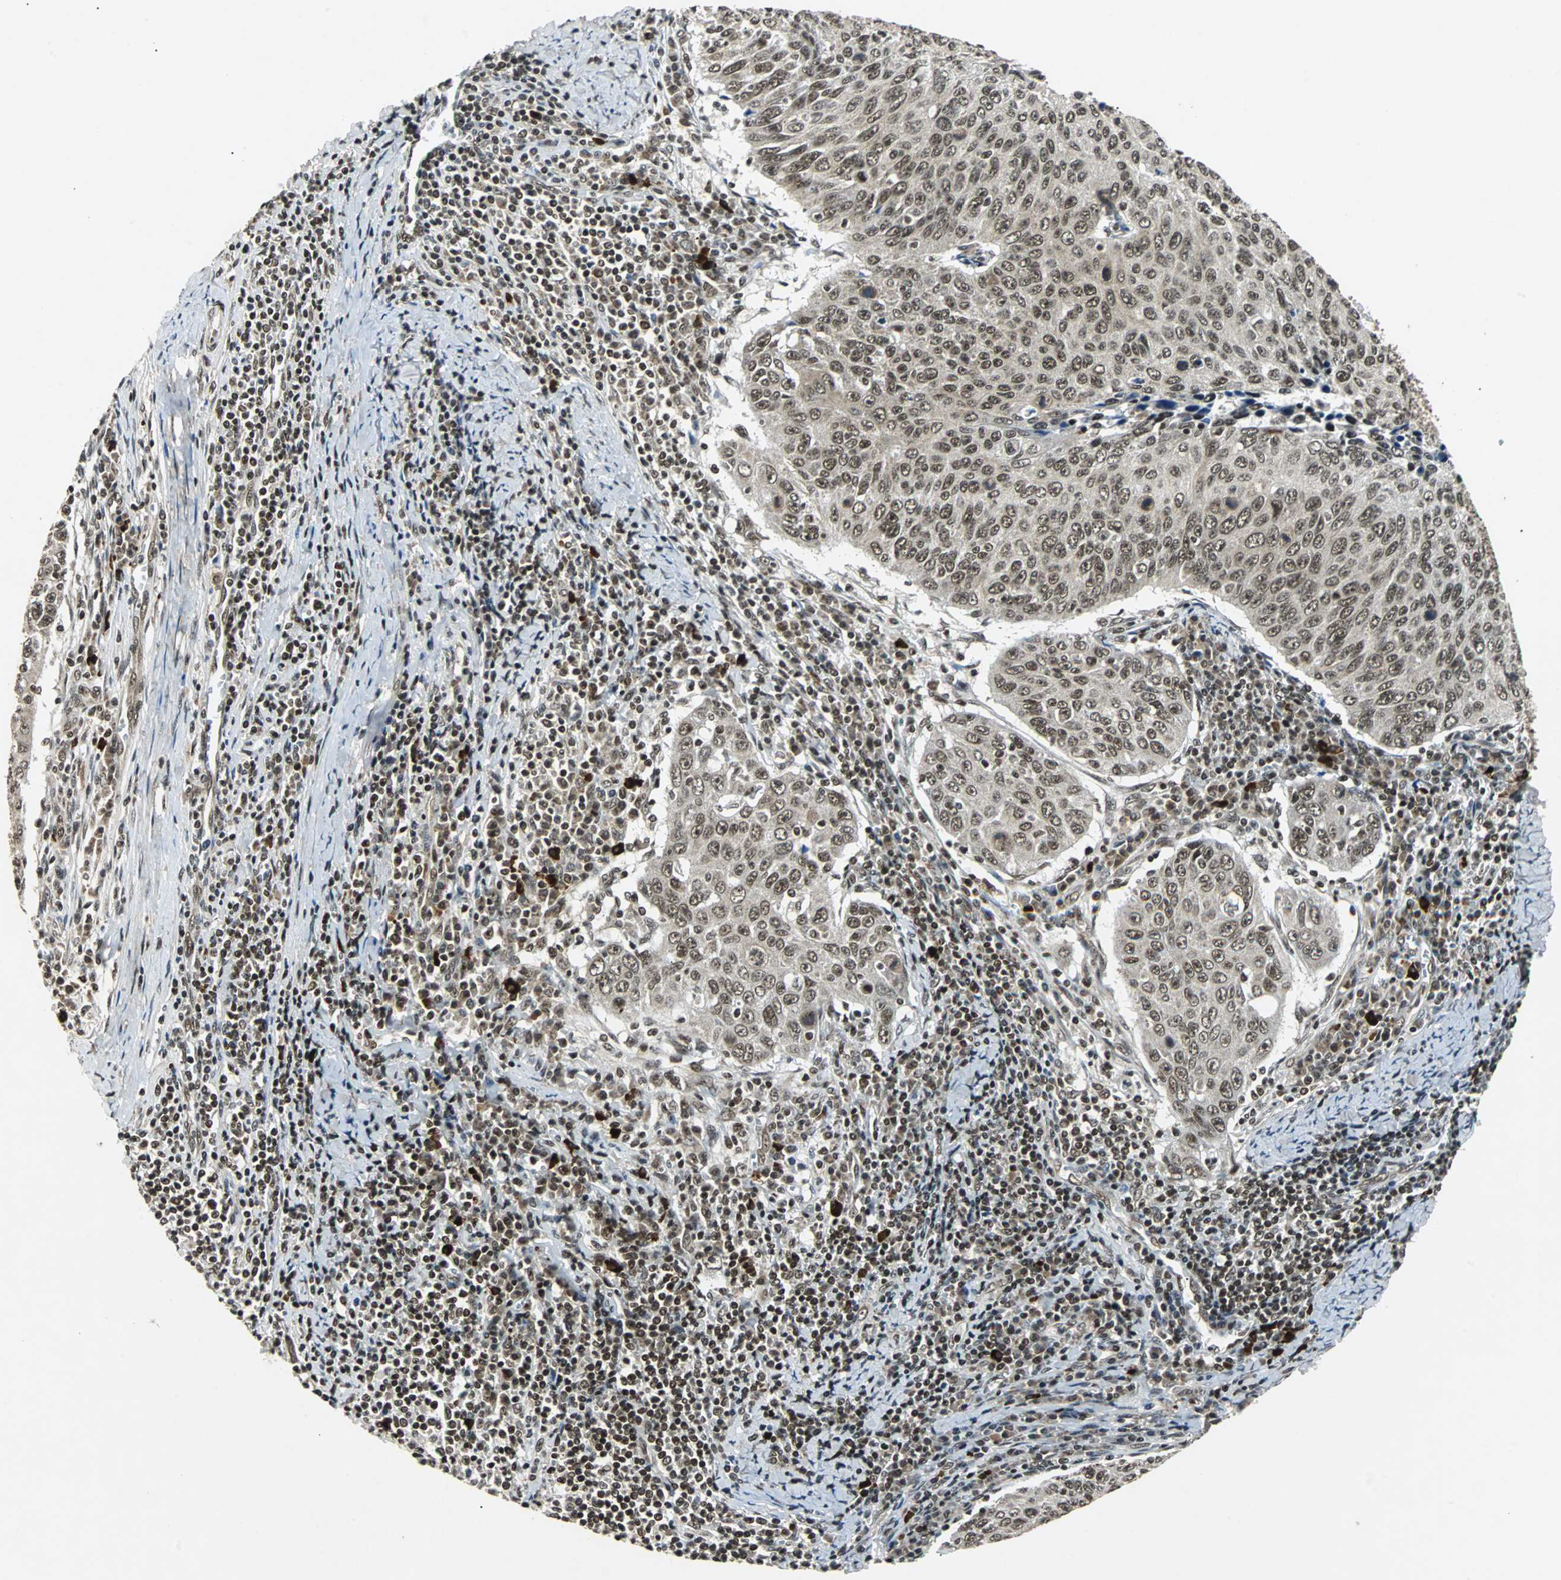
{"staining": {"intensity": "moderate", "quantity": ">75%", "location": "nuclear"}, "tissue": "cervical cancer", "cell_type": "Tumor cells", "image_type": "cancer", "snomed": [{"axis": "morphology", "description": "Squamous cell carcinoma, NOS"}, {"axis": "topography", "description": "Cervix"}], "caption": "This photomicrograph displays cervical squamous cell carcinoma stained with immunohistochemistry to label a protein in brown. The nuclear of tumor cells show moderate positivity for the protein. Nuclei are counter-stained blue.", "gene": "TAF5", "patient": {"sex": "female", "age": 53}}